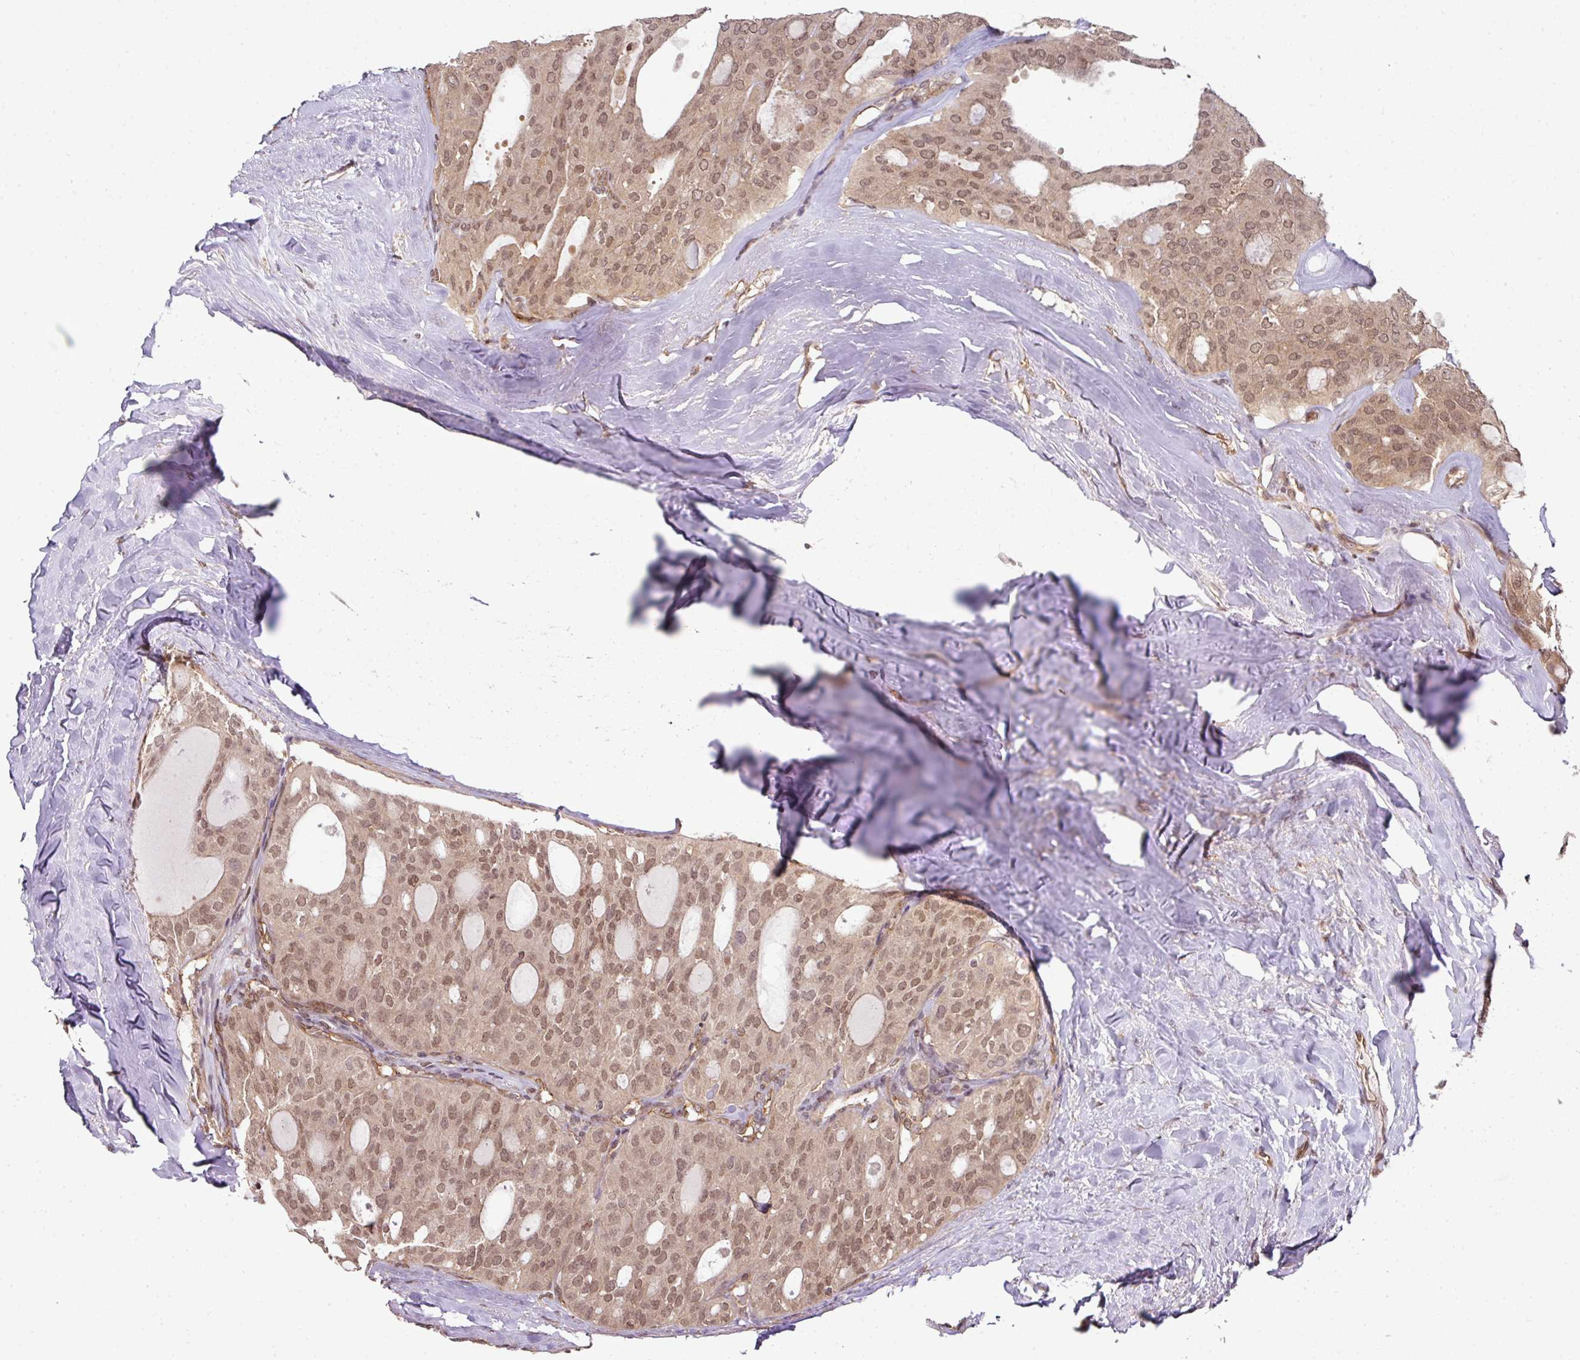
{"staining": {"intensity": "moderate", "quantity": ">75%", "location": "cytoplasmic/membranous,nuclear"}, "tissue": "thyroid cancer", "cell_type": "Tumor cells", "image_type": "cancer", "snomed": [{"axis": "morphology", "description": "Follicular adenoma carcinoma, NOS"}, {"axis": "topography", "description": "Thyroid gland"}], "caption": "Thyroid cancer (follicular adenoma carcinoma) stained with a protein marker demonstrates moderate staining in tumor cells.", "gene": "ANKRD18A", "patient": {"sex": "male", "age": 75}}